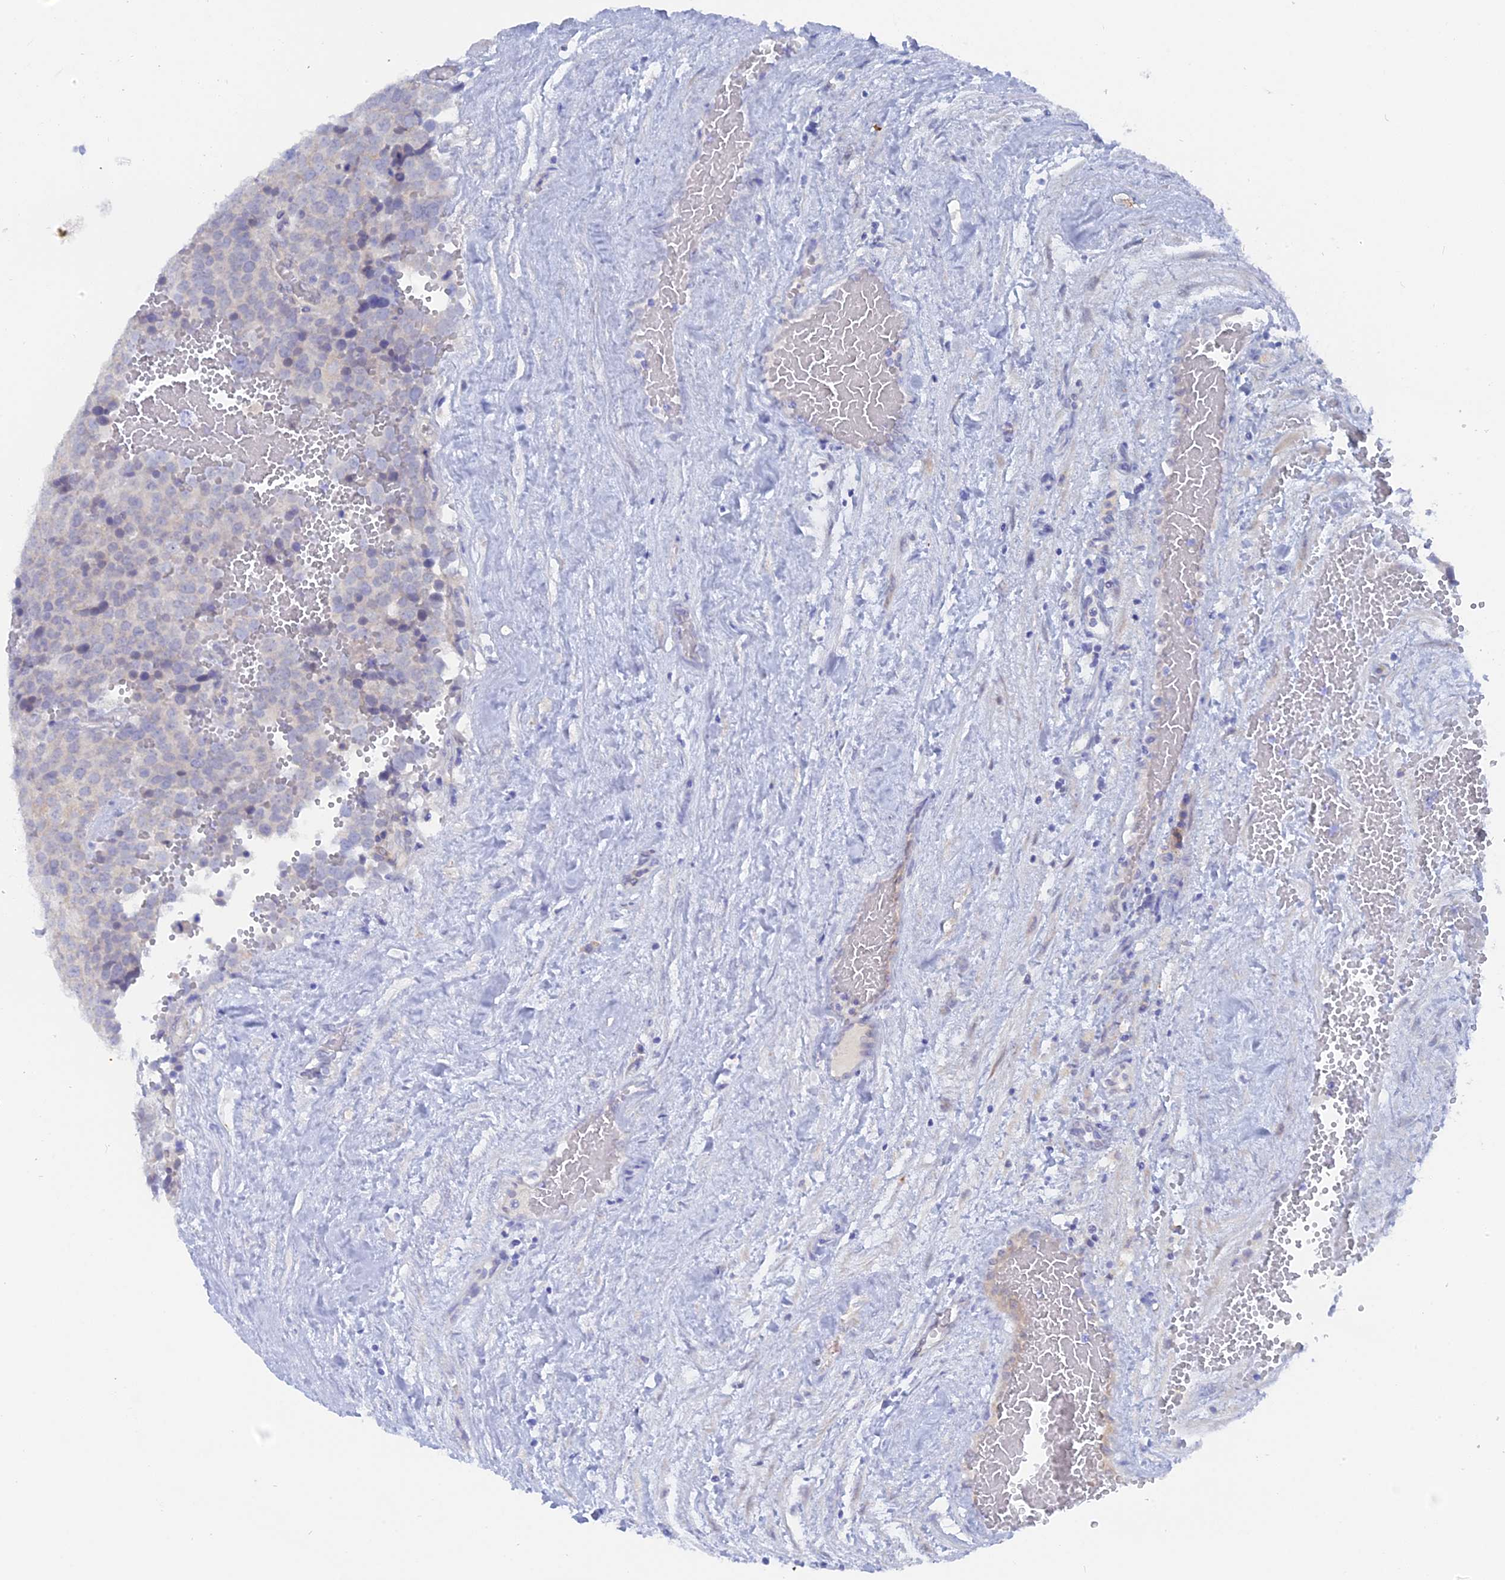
{"staining": {"intensity": "negative", "quantity": "none", "location": "none"}, "tissue": "testis cancer", "cell_type": "Tumor cells", "image_type": "cancer", "snomed": [{"axis": "morphology", "description": "Seminoma, NOS"}, {"axis": "topography", "description": "Testis"}], "caption": "Immunohistochemistry photomicrograph of testis cancer (seminoma) stained for a protein (brown), which exhibits no expression in tumor cells.", "gene": "DACT3", "patient": {"sex": "male", "age": 71}}